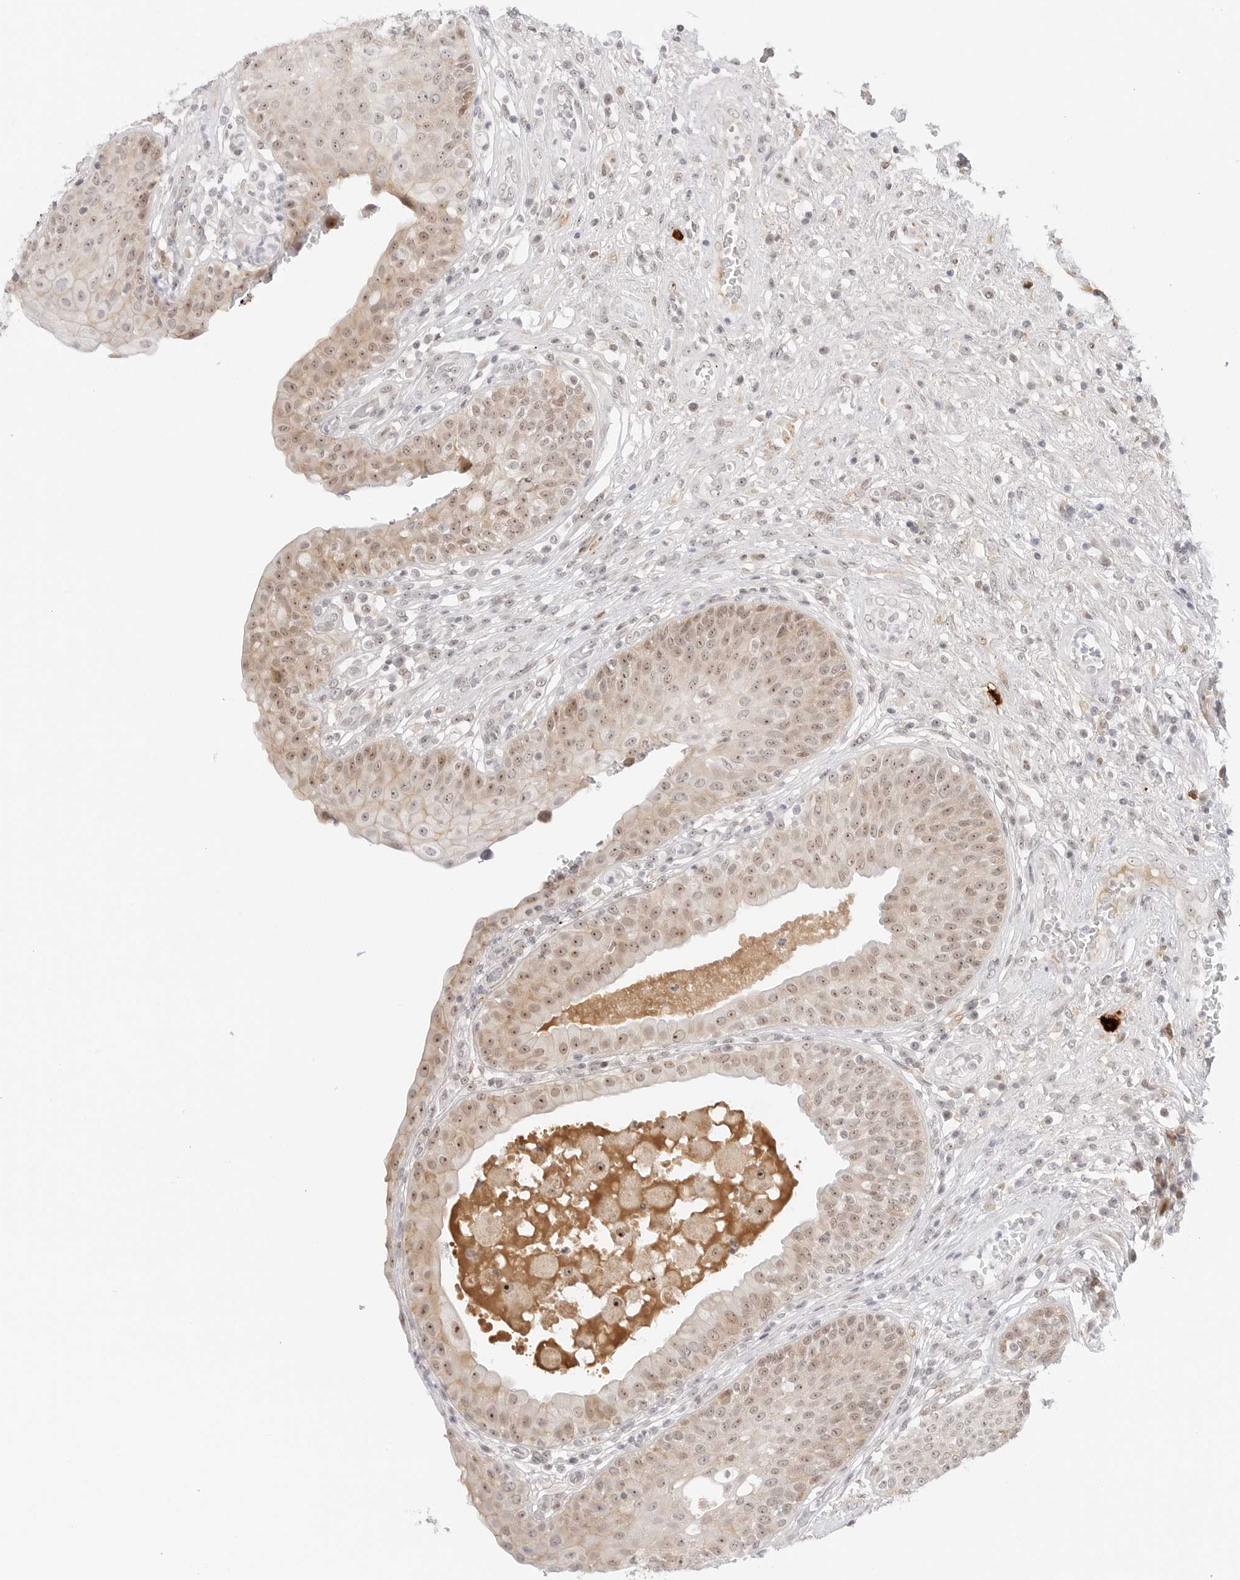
{"staining": {"intensity": "moderate", "quantity": "25%-75%", "location": "cytoplasmic/membranous,nuclear"}, "tissue": "urinary bladder", "cell_type": "Urothelial cells", "image_type": "normal", "snomed": [{"axis": "morphology", "description": "Normal tissue, NOS"}, {"axis": "topography", "description": "Urinary bladder"}], "caption": "This image demonstrates immunohistochemistry staining of normal urinary bladder, with medium moderate cytoplasmic/membranous,nuclear positivity in approximately 25%-75% of urothelial cells.", "gene": "HIPK3", "patient": {"sex": "female", "age": 62}}